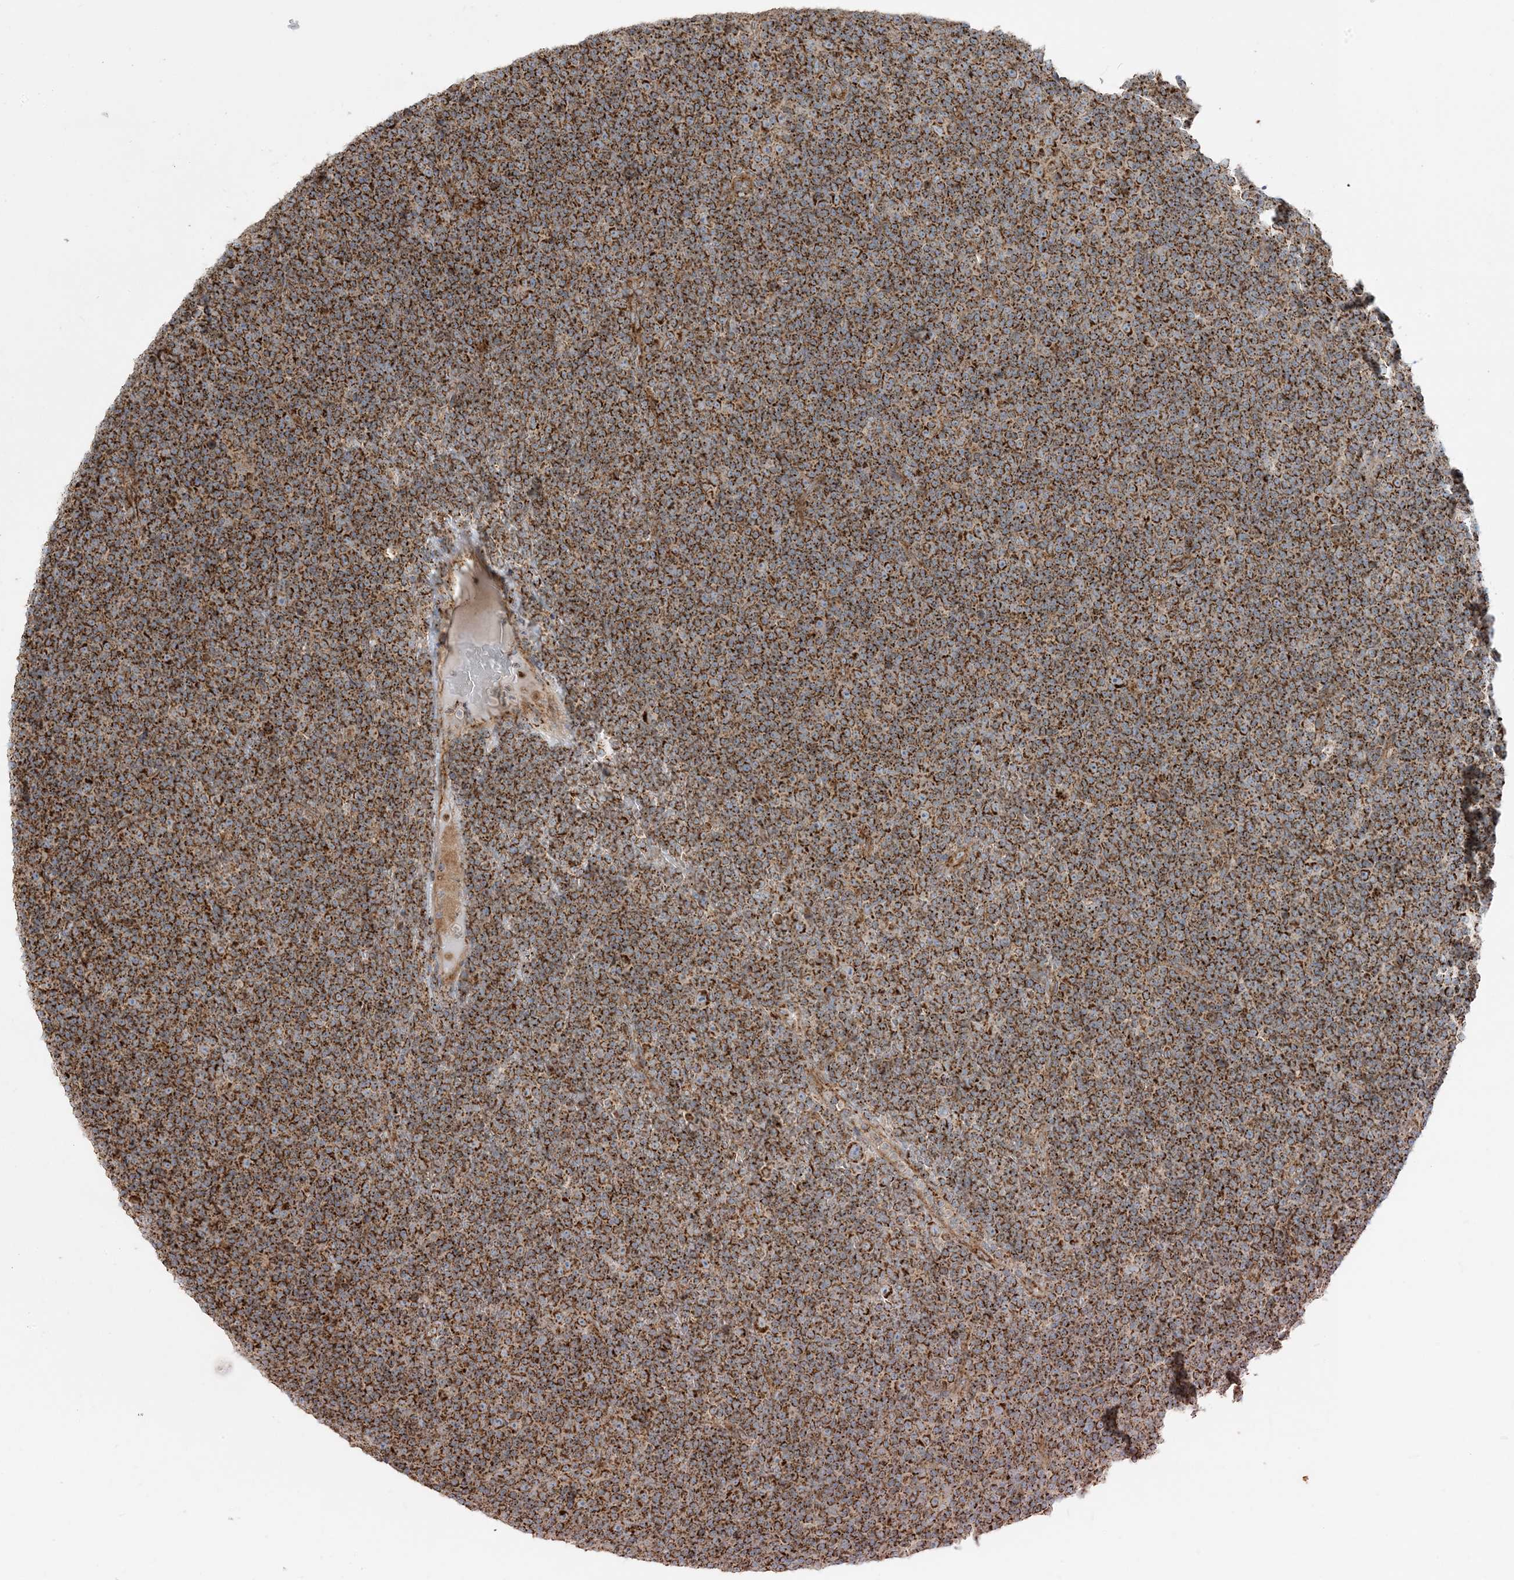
{"staining": {"intensity": "strong", "quantity": ">75%", "location": "cytoplasmic/membranous"}, "tissue": "lymphoma", "cell_type": "Tumor cells", "image_type": "cancer", "snomed": [{"axis": "morphology", "description": "Malignant lymphoma, non-Hodgkin's type, Low grade"}, {"axis": "topography", "description": "Lymph node"}], "caption": "The micrograph displays staining of lymphoma, revealing strong cytoplasmic/membranous protein expression (brown color) within tumor cells.", "gene": "AARS2", "patient": {"sex": "female", "age": 67}}